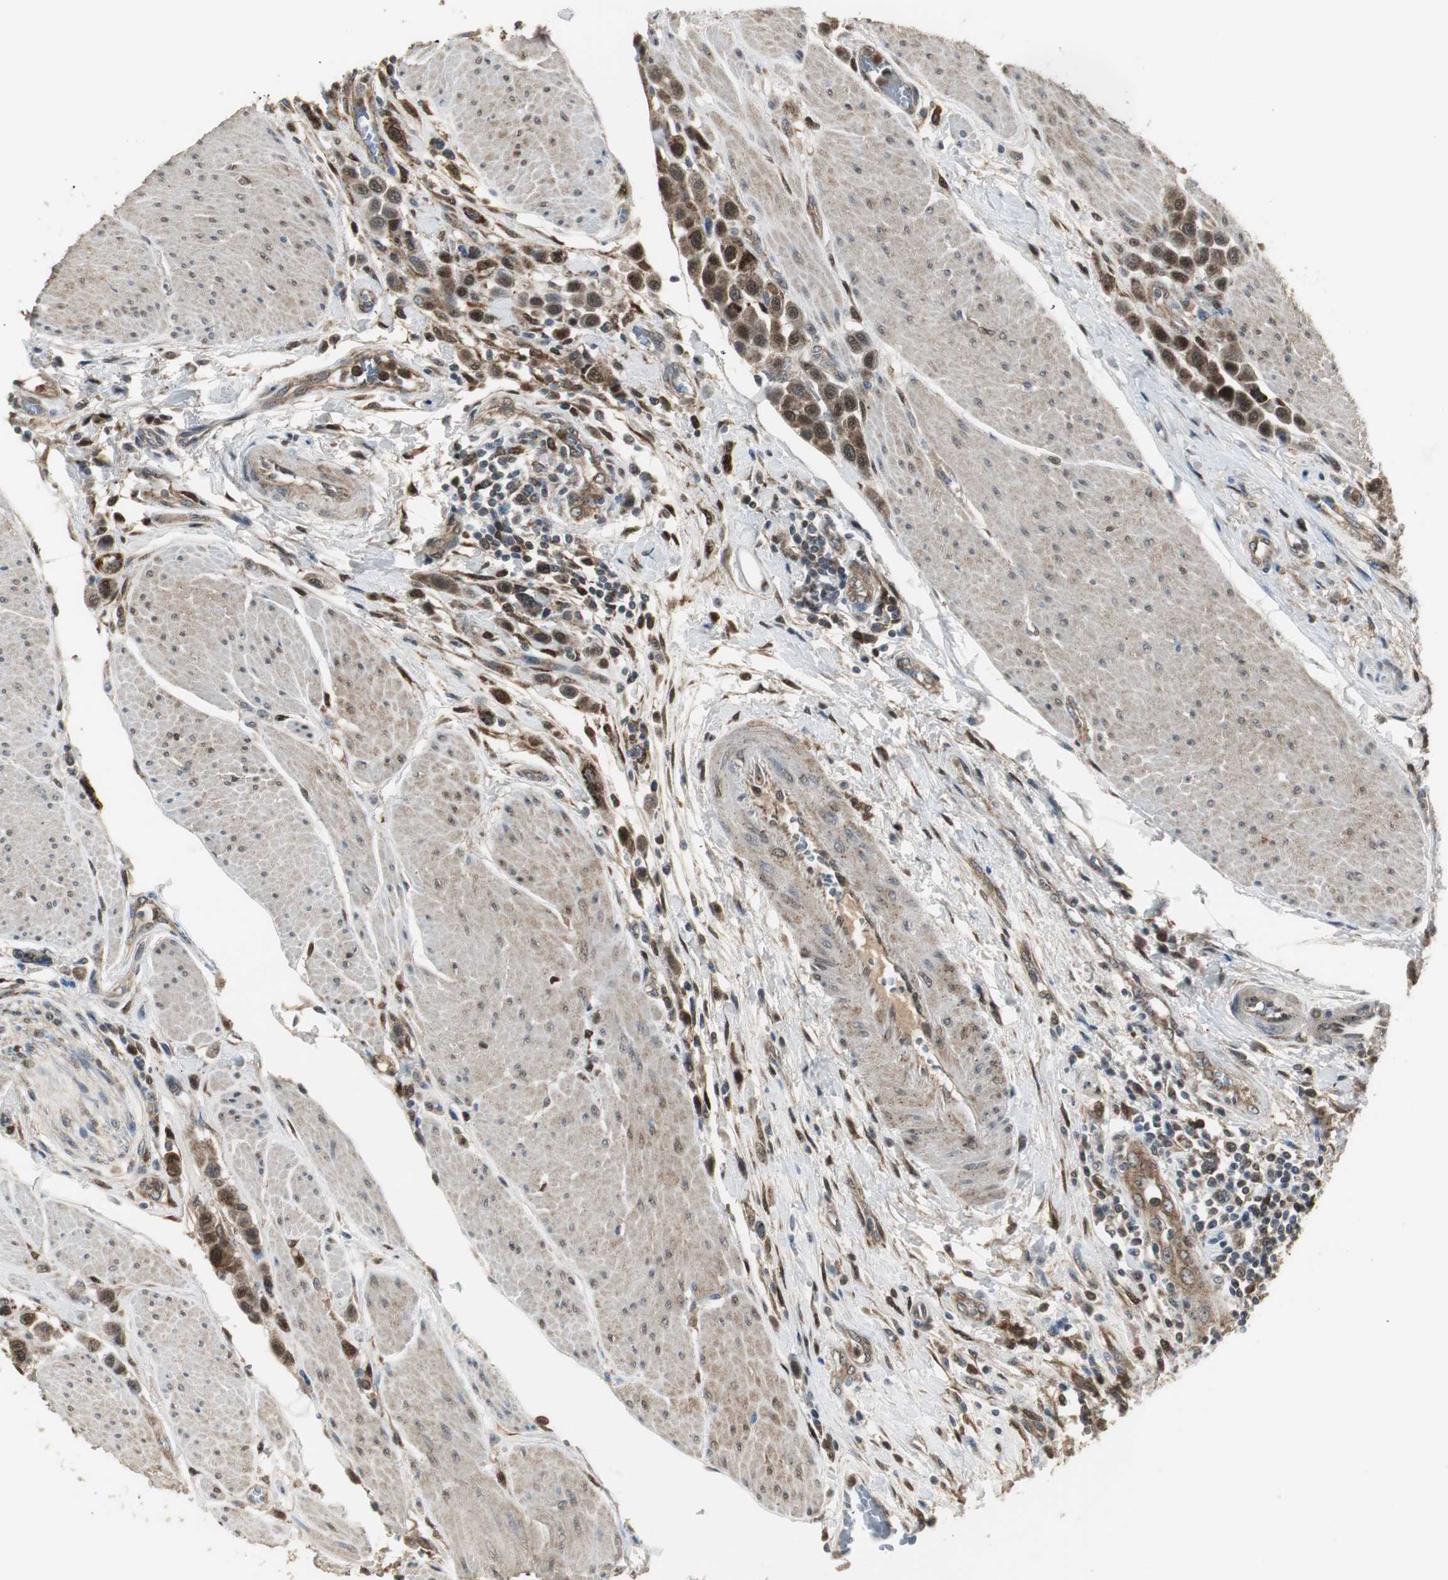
{"staining": {"intensity": "strong", "quantity": ">75%", "location": "cytoplasmic/membranous,nuclear"}, "tissue": "urothelial cancer", "cell_type": "Tumor cells", "image_type": "cancer", "snomed": [{"axis": "morphology", "description": "Urothelial carcinoma, High grade"}, {"axis": "topography", "description": "Urinary bladder"}], "caption": "The micrograph displays a brown stain indicating the presence of a protein in the cytoplasmic/membranous and nuclear of tumor cells in high-grade urothelial carcinoma. (DAB = brown stain, brightfield microscopy at high magnification).", "gene": "PLIN3", "patient": {"sex": "male", "age": 50}}